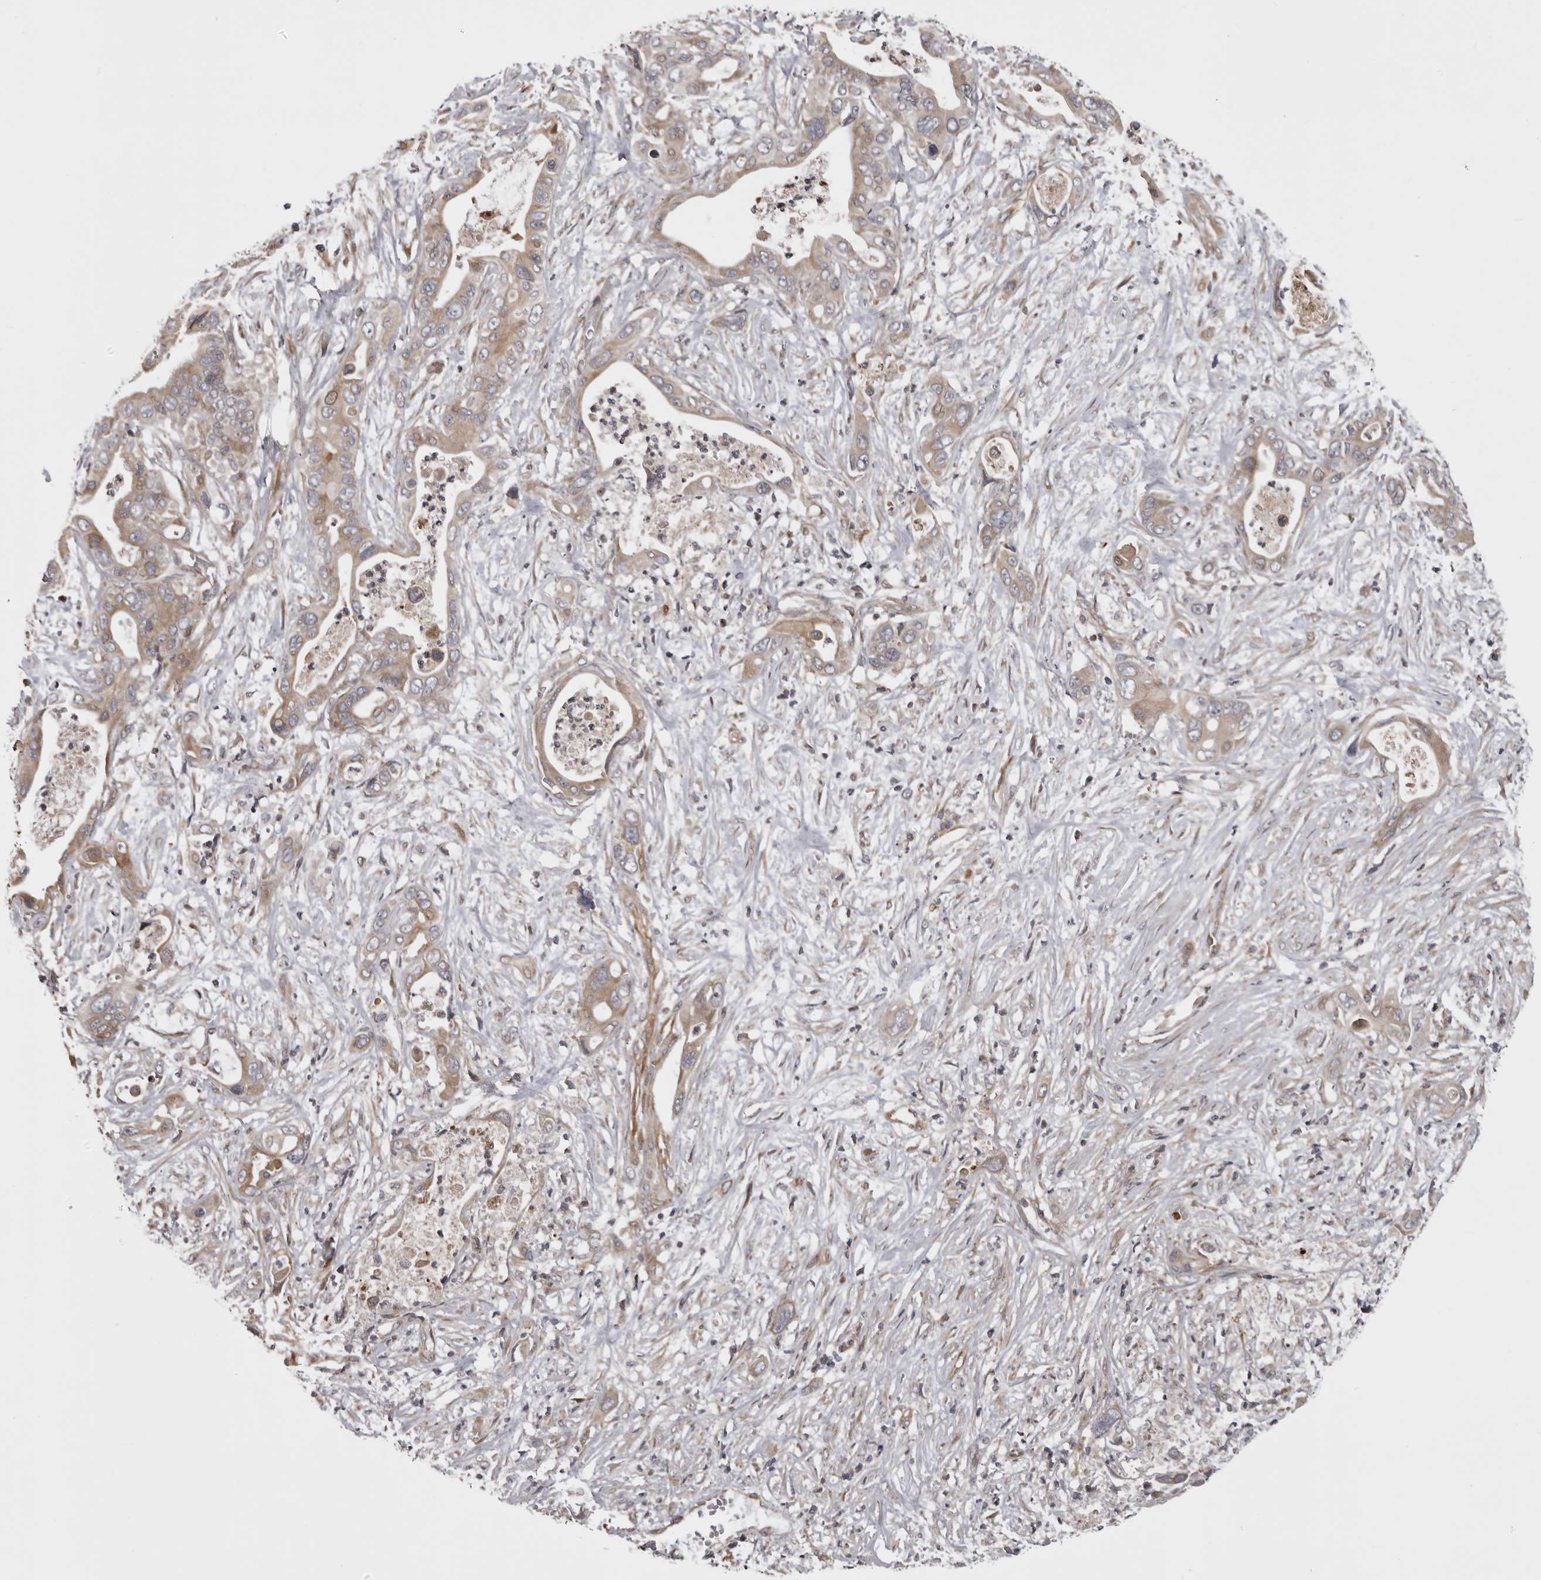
{"staining": {"intensity": "moderate", "quantity": ">75%", "location": "cytoplasmic/membranous"}, "tissue": "pancreatic cancer", "cell_type": "Tumor cells", "image_type": "cancer", "snomed": [{"axis": "morphology", "description": "Adenocarcinoma, NOS"}, {"axis": "topography", "description": "Pancreas"}], "caption": "DAB (3,3'-diaminobenzidine) immunohistochemical staining of pancreatic adenocarcinoma shows moderate cytoplasmic/membranous protein staining in about >75% of tumor cells. (Stains: DAB (3,3'-diaminobenzidine) in brown, nuclei in blue, Microscopy: brightfield microscopy at high magnification).", "gene": "ZNRF1", "patient": {"sex": "male", "age": 66}}